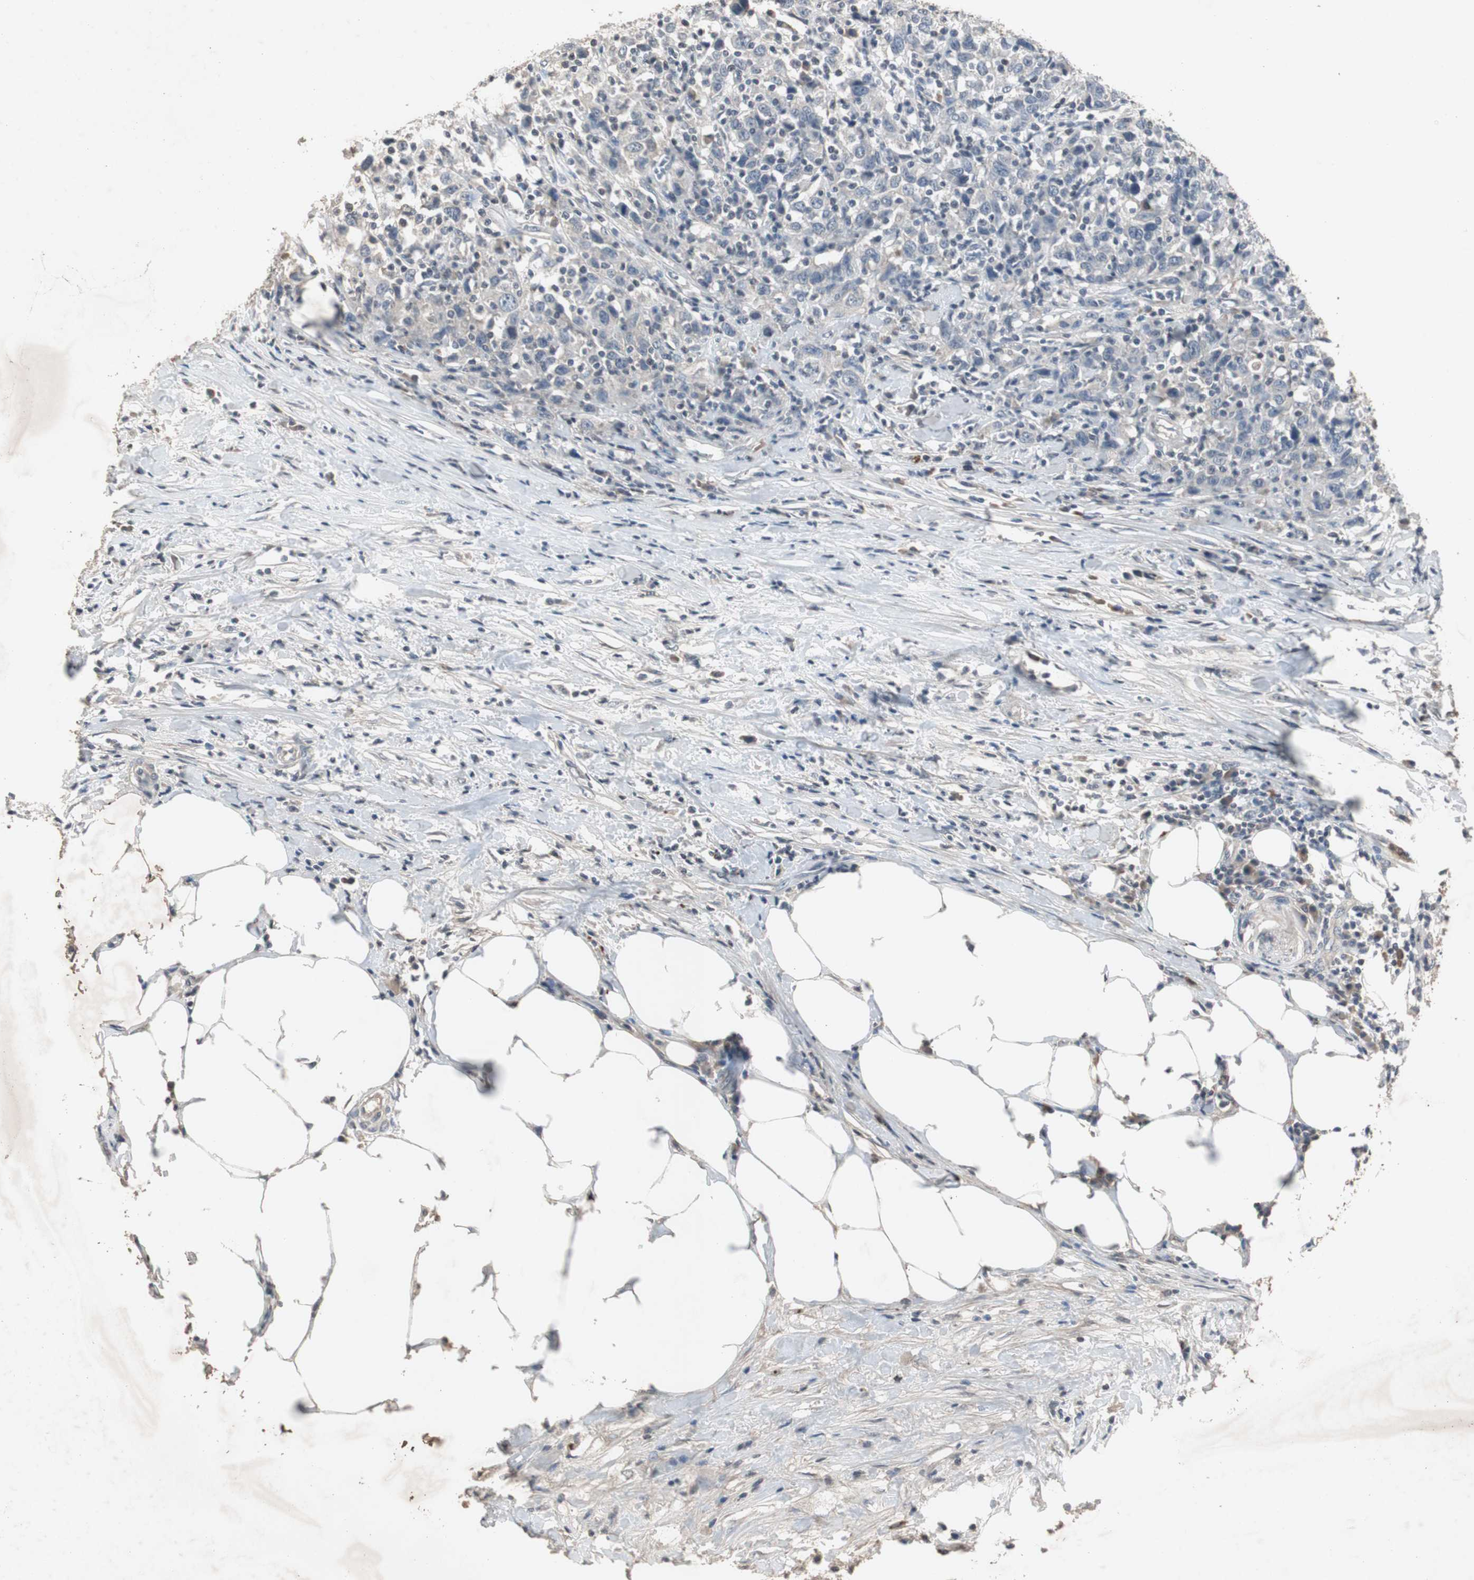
{"staining": {"intensity": "negative", "quantity": "none", "location": "none"}, "tissue": "urothelial cancer", "cell_type": "Tumor cells", "image_type": "cancer", "snomed": [{"axis": "morphology", "description": "Urothelial carcinoma, High grade"}, {"axis": "topography", "description": "Urinary bladder"}], "caption": "The micrograph exhibits no staining of tumor cells in urothelial cancer.", "gene": "ADNP2", "patient": {"sex": "male", "age": 61}}